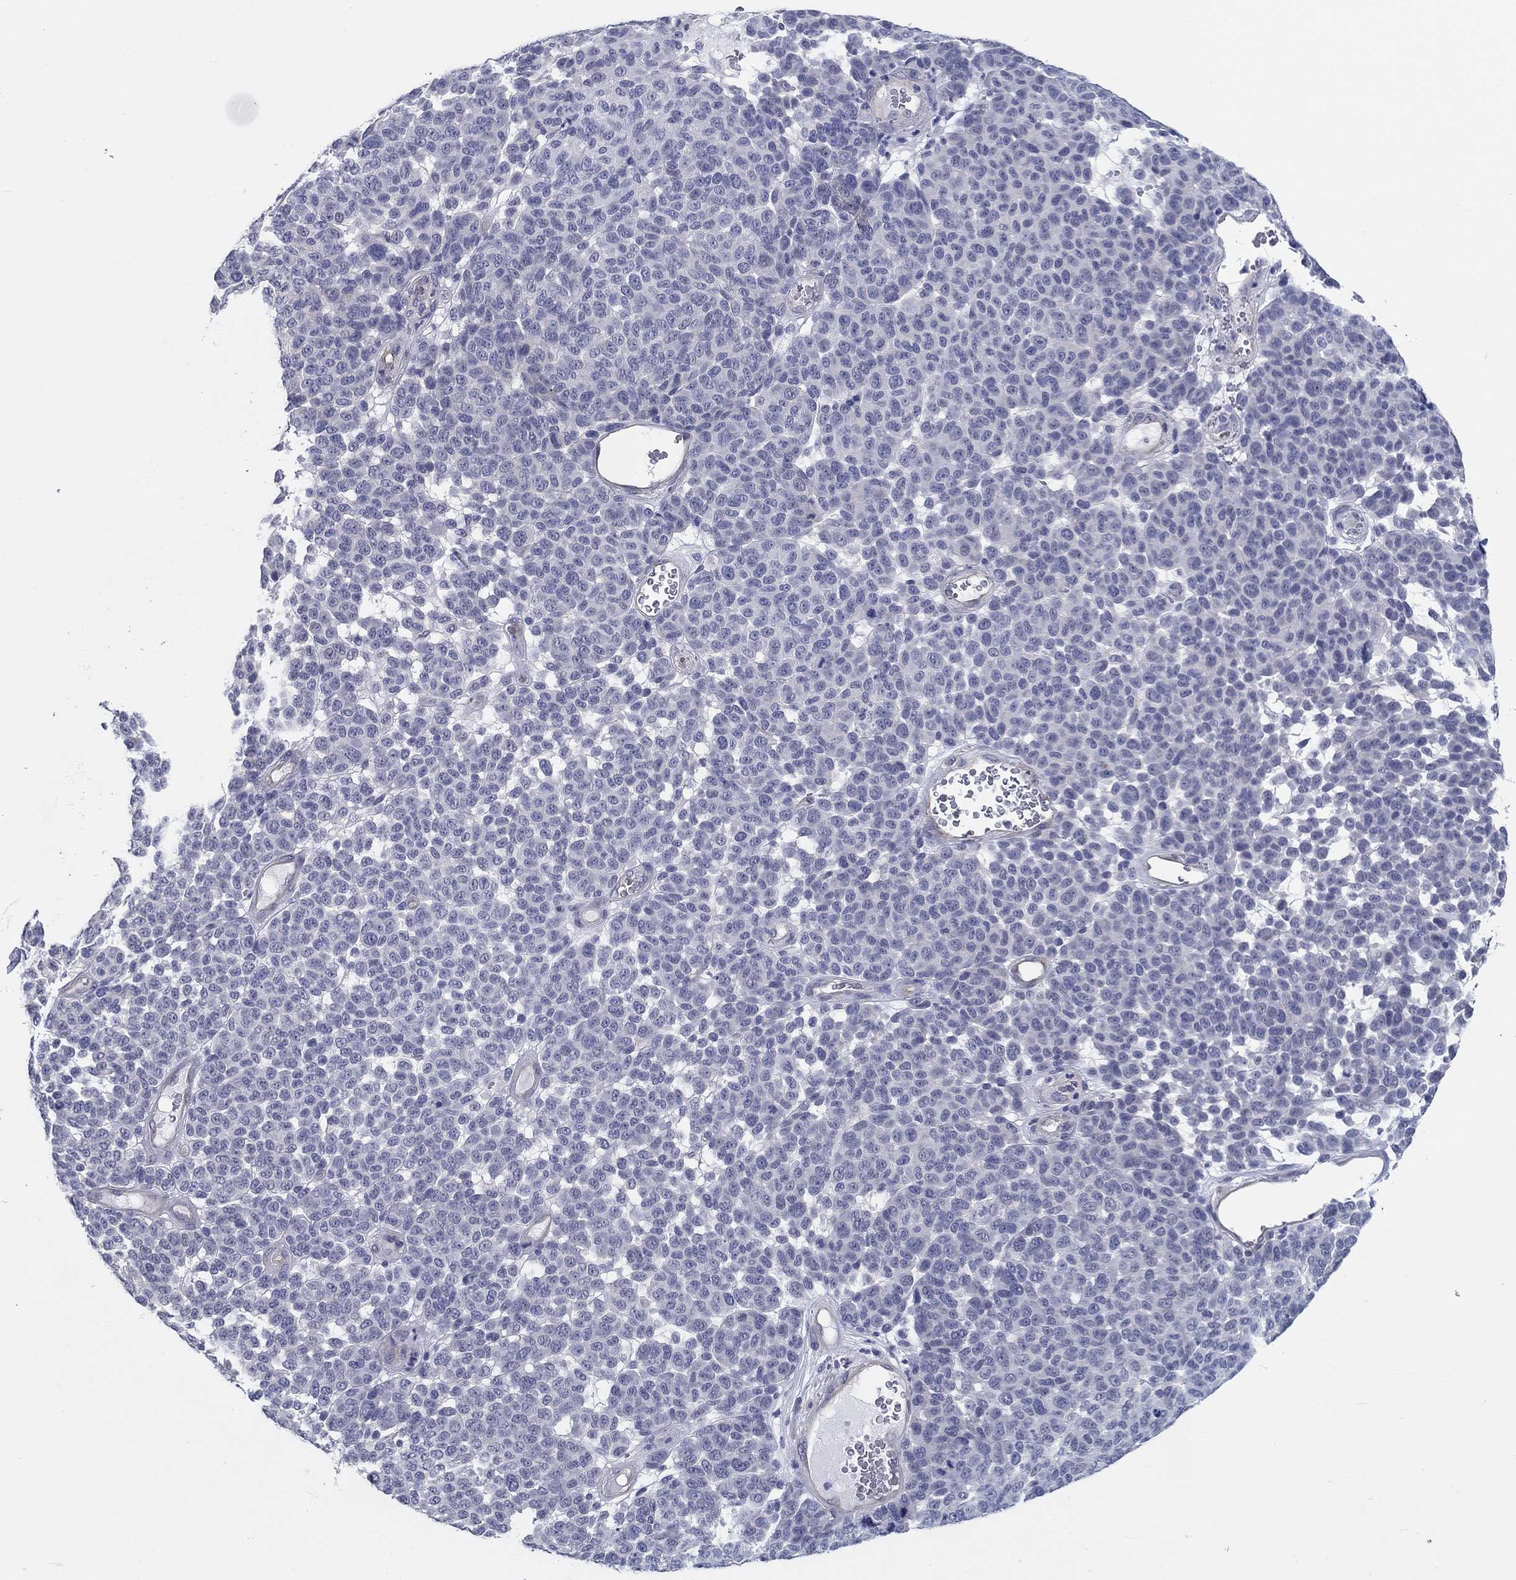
{"staining": {"intensity": "negative", "quantity": "none", "location": "none"}, "tissue": "melanoma", "cell_type": "Tumor cells", "image_type": "cancer", "snomed": [{"axis": "morphology", "description": "Malignant melanoma, NOS"}, {"axis": "topography", "description": "Skin"}], "caption": "A photomicrograph of melanoma stained for a protein displays no brown staining in tumor cells.", "gene": "CRYGD", "patient": {"sex": "male", "age": 59}}